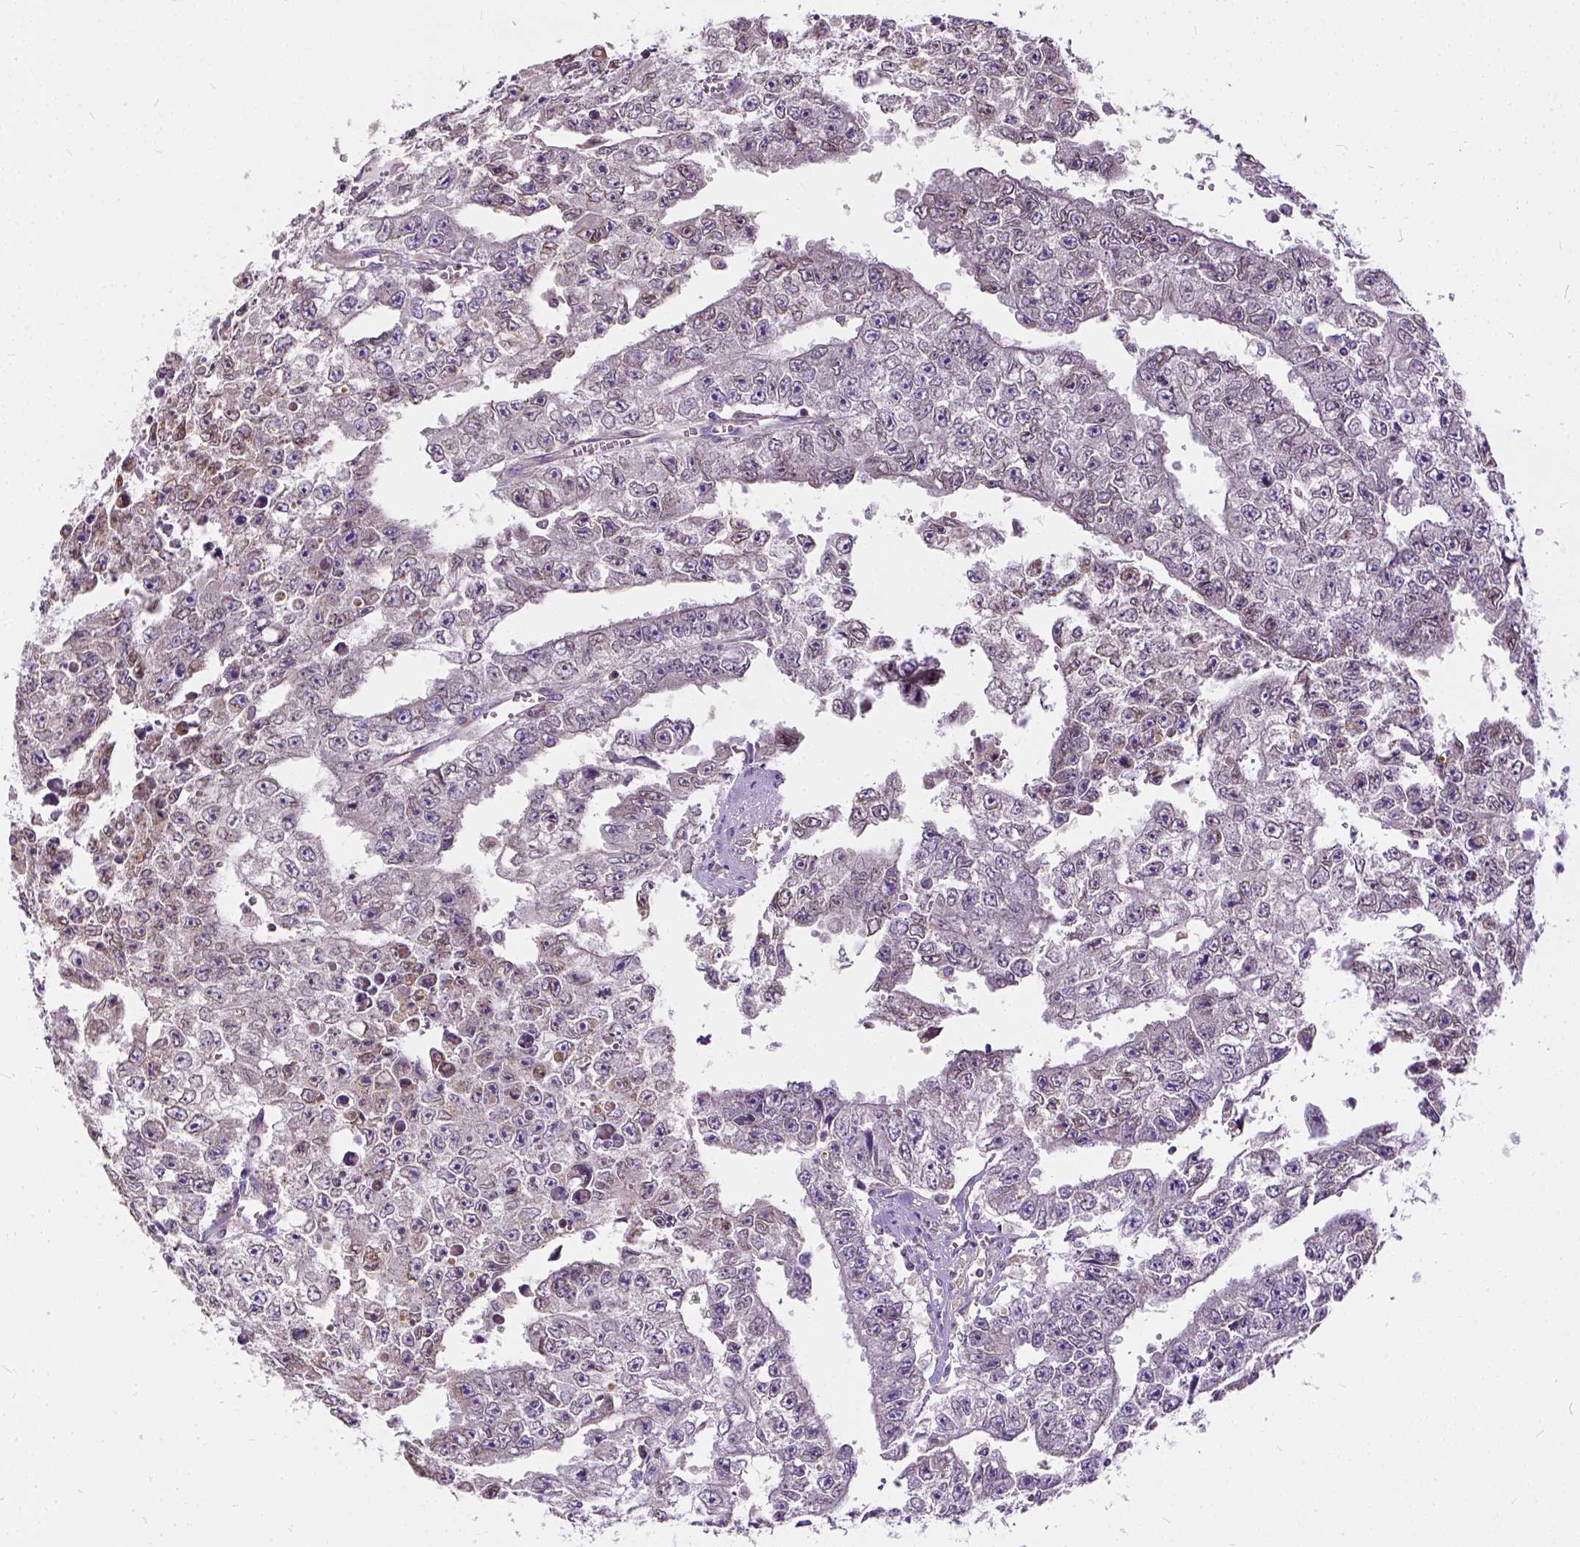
{"staining": {"intensity": "weak", "quantity": "<25%", "location": "cytoplasmic/membranous"}, "tissue": "testis cancer", "cell_type": "Tumor cells", "image_type": "cancer", "snomed": [{"axis": "morphology", "description": "Carcinoma, Embryonal, NOS"}, {"axis": "morphology", "description": "Teratoma, malignant, NOS"}, {"axis": "topography", "description": "Testis"}], "caption": "Immunohistochemistry histopathology image of neoplastic tissue: human testis cancer (embryonal carcinoma) stained with DAB (3,3'-diaminobenzidine) reveals no significant protein expression in tumor cells.", "gene": "CADM4", "patient": {"sex": "male", "age": 24}}